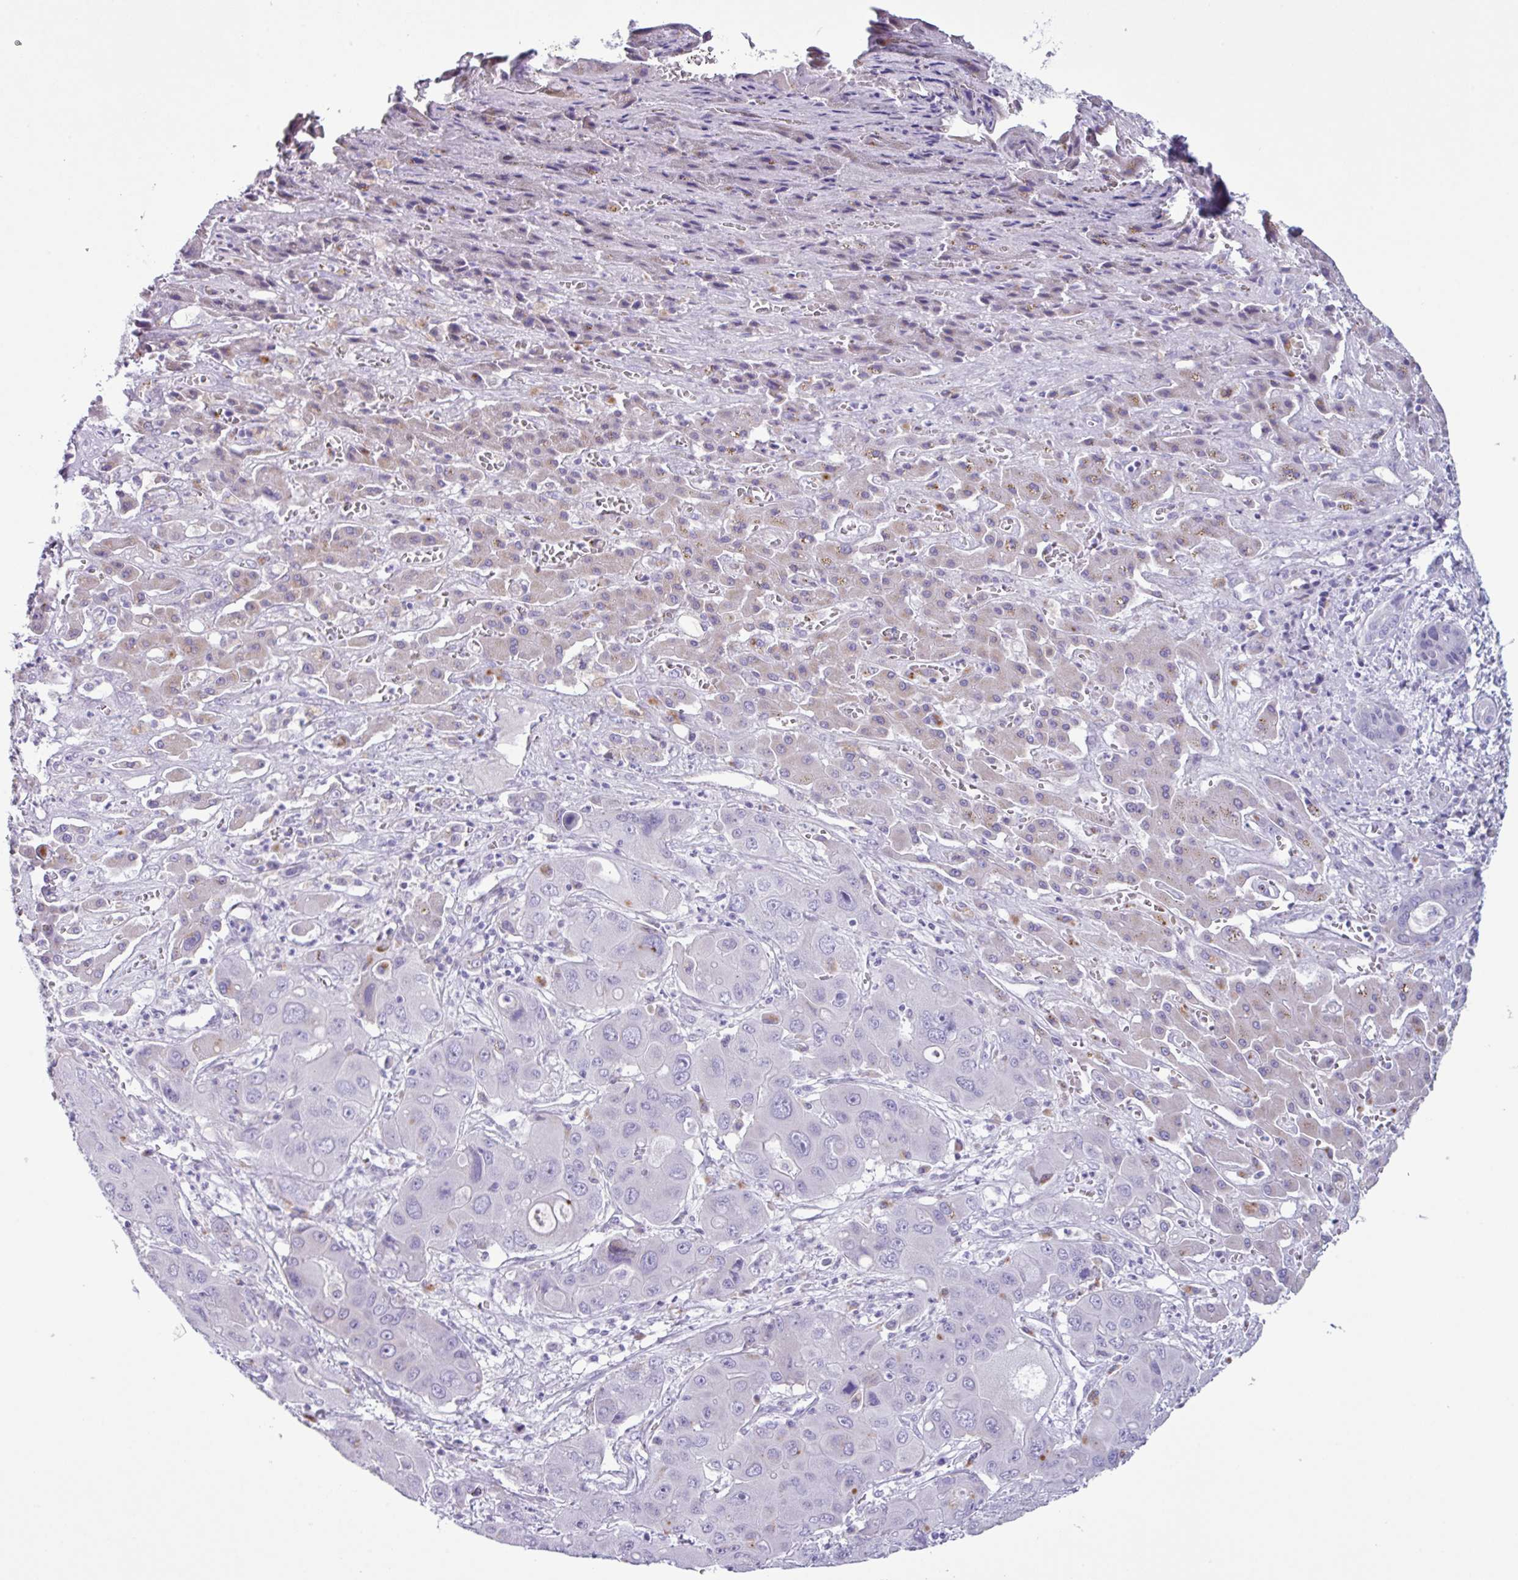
{"staining": {"intensity": "moderate", "quantity": "<25%", "location": "cytoplasmic/membranous"}, "tissue": "liver cancer", "cell_type": "Tumor cells", "image_type": "cancer", "snomed": [{"axis": "morphology", "description": "Cholangiocarcinoma"}, {"axis": "topography", "description": "Liver"}], "caption": "Cholangiocarcinoma (liver) stained with a brown dye displays moderate cytoplasmic/membranous positive positivity in approximately <25% of tumor cells.", "gene": "AGO3", "patient": {"sex": "male", "age": 67}}